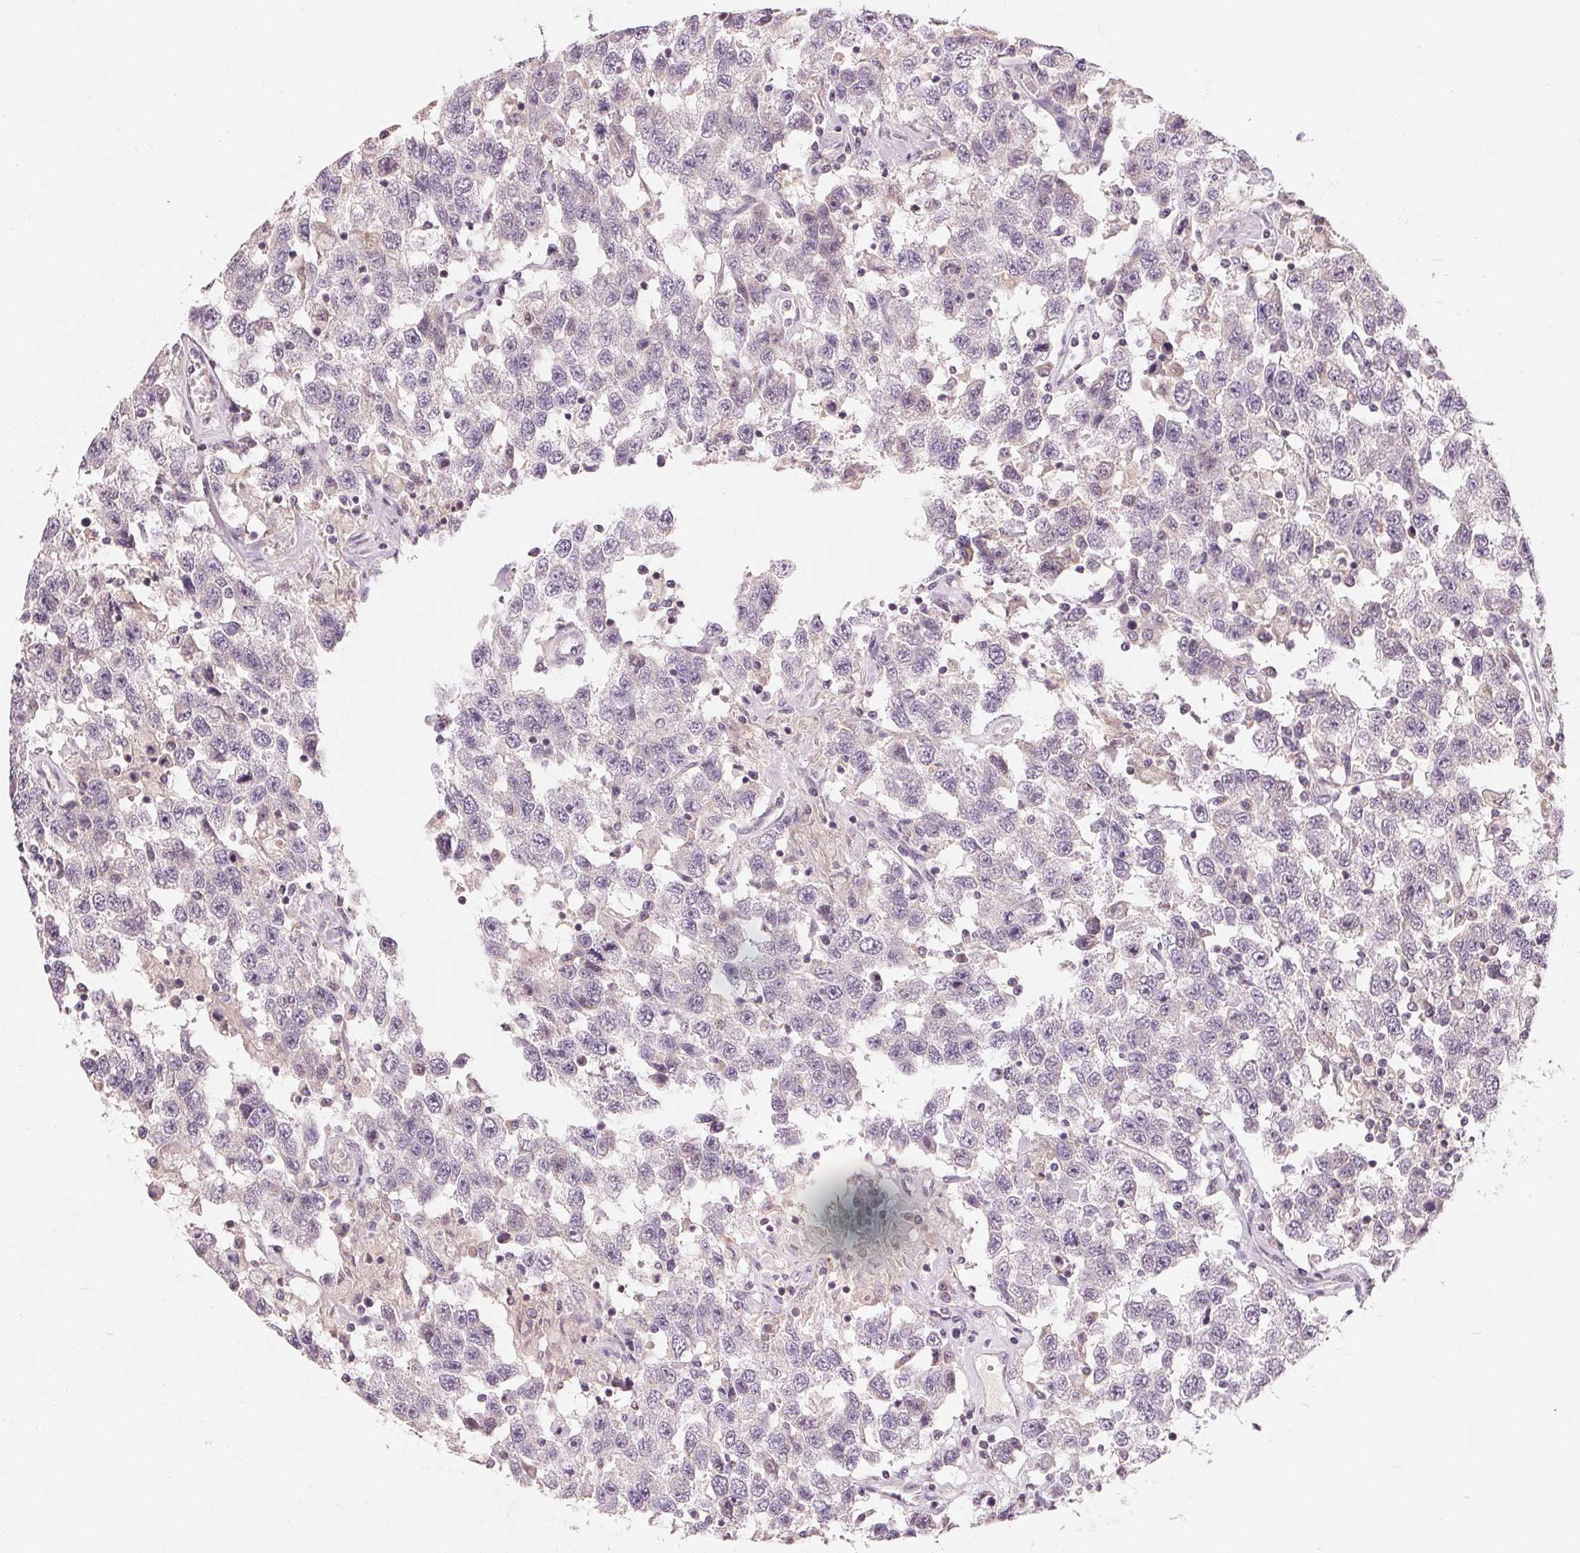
{"staining": {"intensity": "negative", "quantity": "none", "location": "none"}, "tissue": "testis cancer", "cell_type": "Tumor cells", "image_type": "cancer", "snomed": [{"axis": "morphology", "description": "Seminoma, NOS"}, {"axis": "topography", "description": "Testis"}], "caption": "Immunohistochemistry image of human testis cancer stained for a protein (brown), which reveals no expression in tumor cells. Brightfield microscopy of immunohistochemistry (IHC) stained with DAB (brown) and hematoxylin (blue), captured at high magnification.", "gene": "TRIM60", "patient": {"sex": "male", "age": 41}}